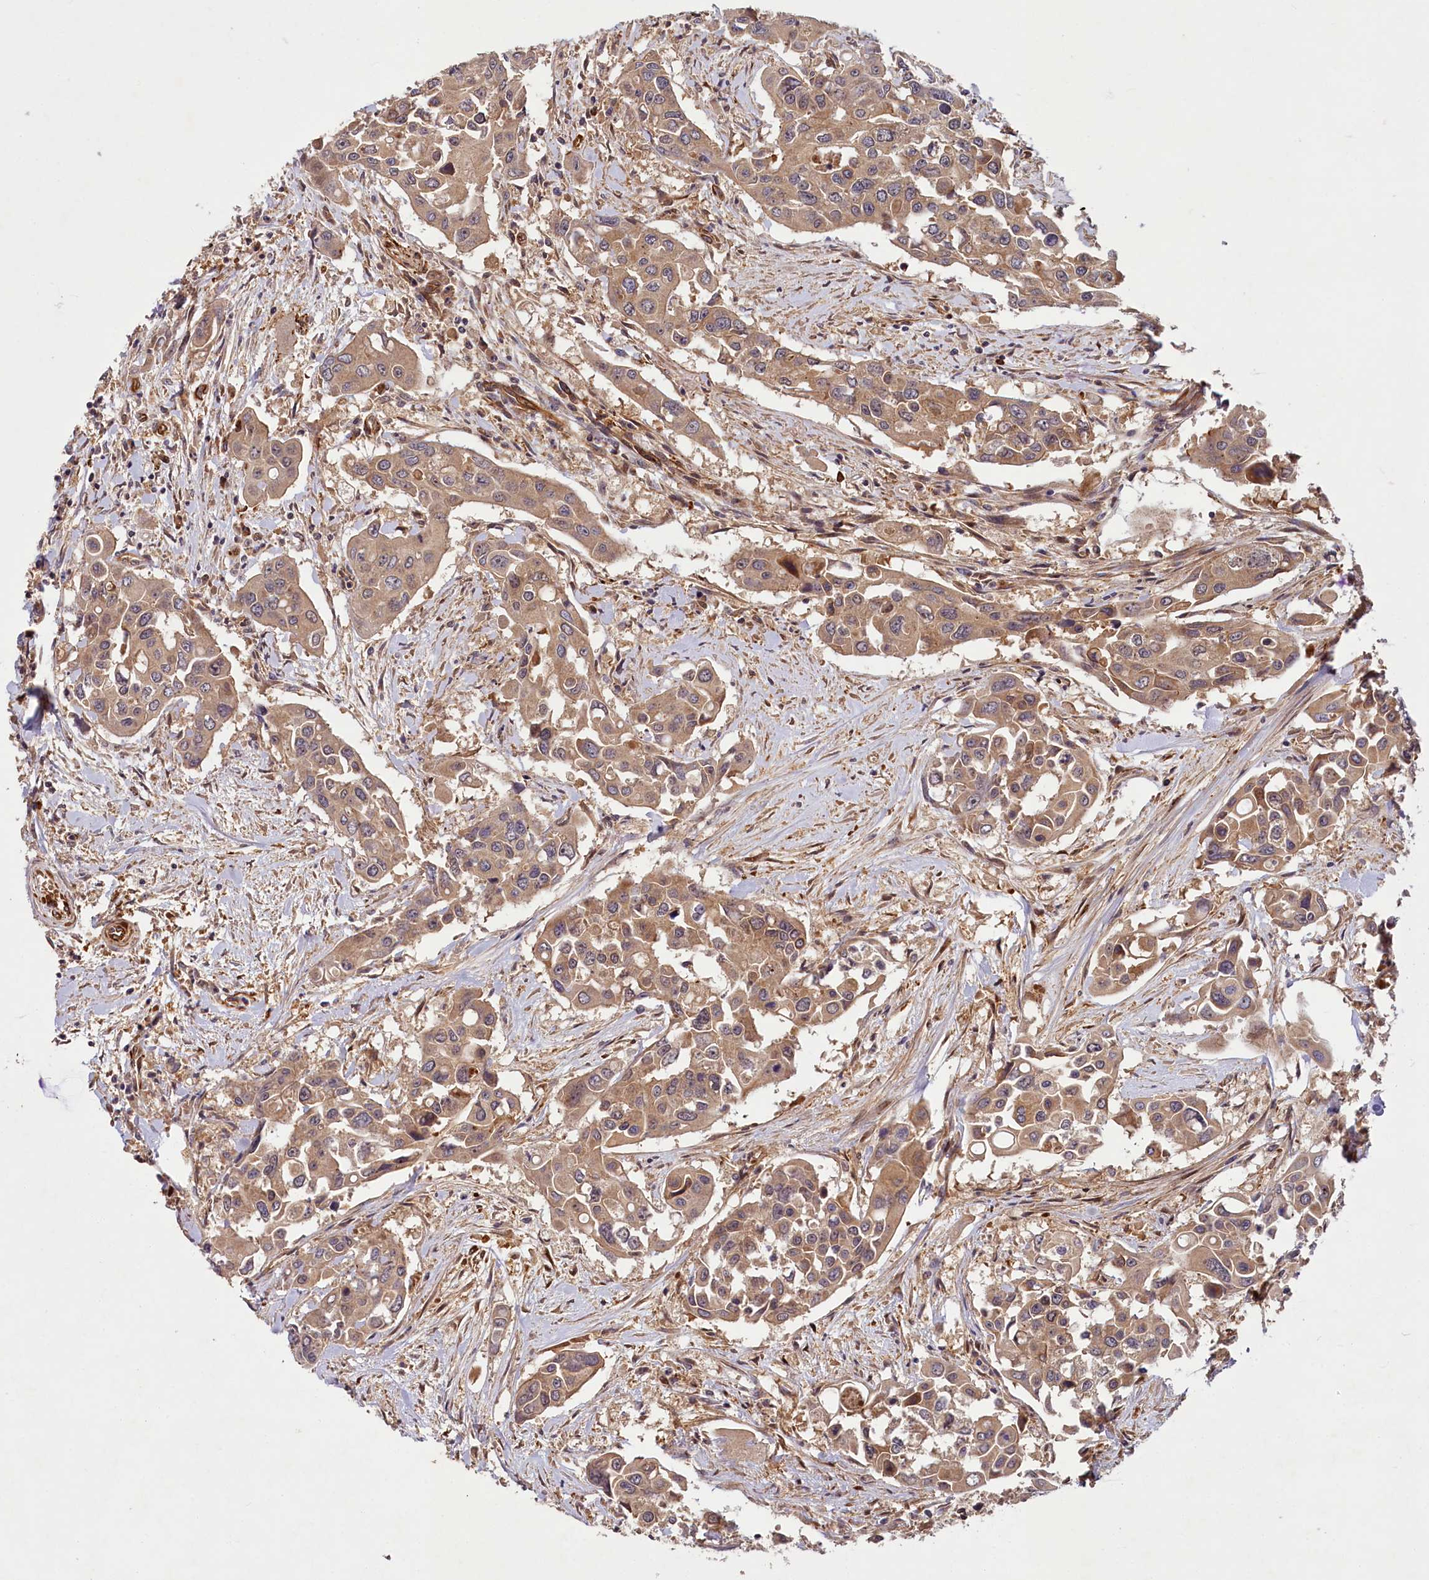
{"staining": {"intensity": "moderate", "quantity": ">75%", "location": "cytoplasmic/membranous"}, "tissue": "colorectal cancer", "cell_type": "Tumor cells", "image_type": "cancer", "snomed": [{"axis": "morphology", "description": "Adenocarcinoma, NOS"}, {"axis": "topography", "description": "Colon"}], "caption": "The immunohistochemical stain highlights moderate cytoplasmic/membranous expression in tumor cells of adenocarcinoma (colorectal) tissue.", "gene": "PKN2", "patient": {"sex": "male", "age": 77}}